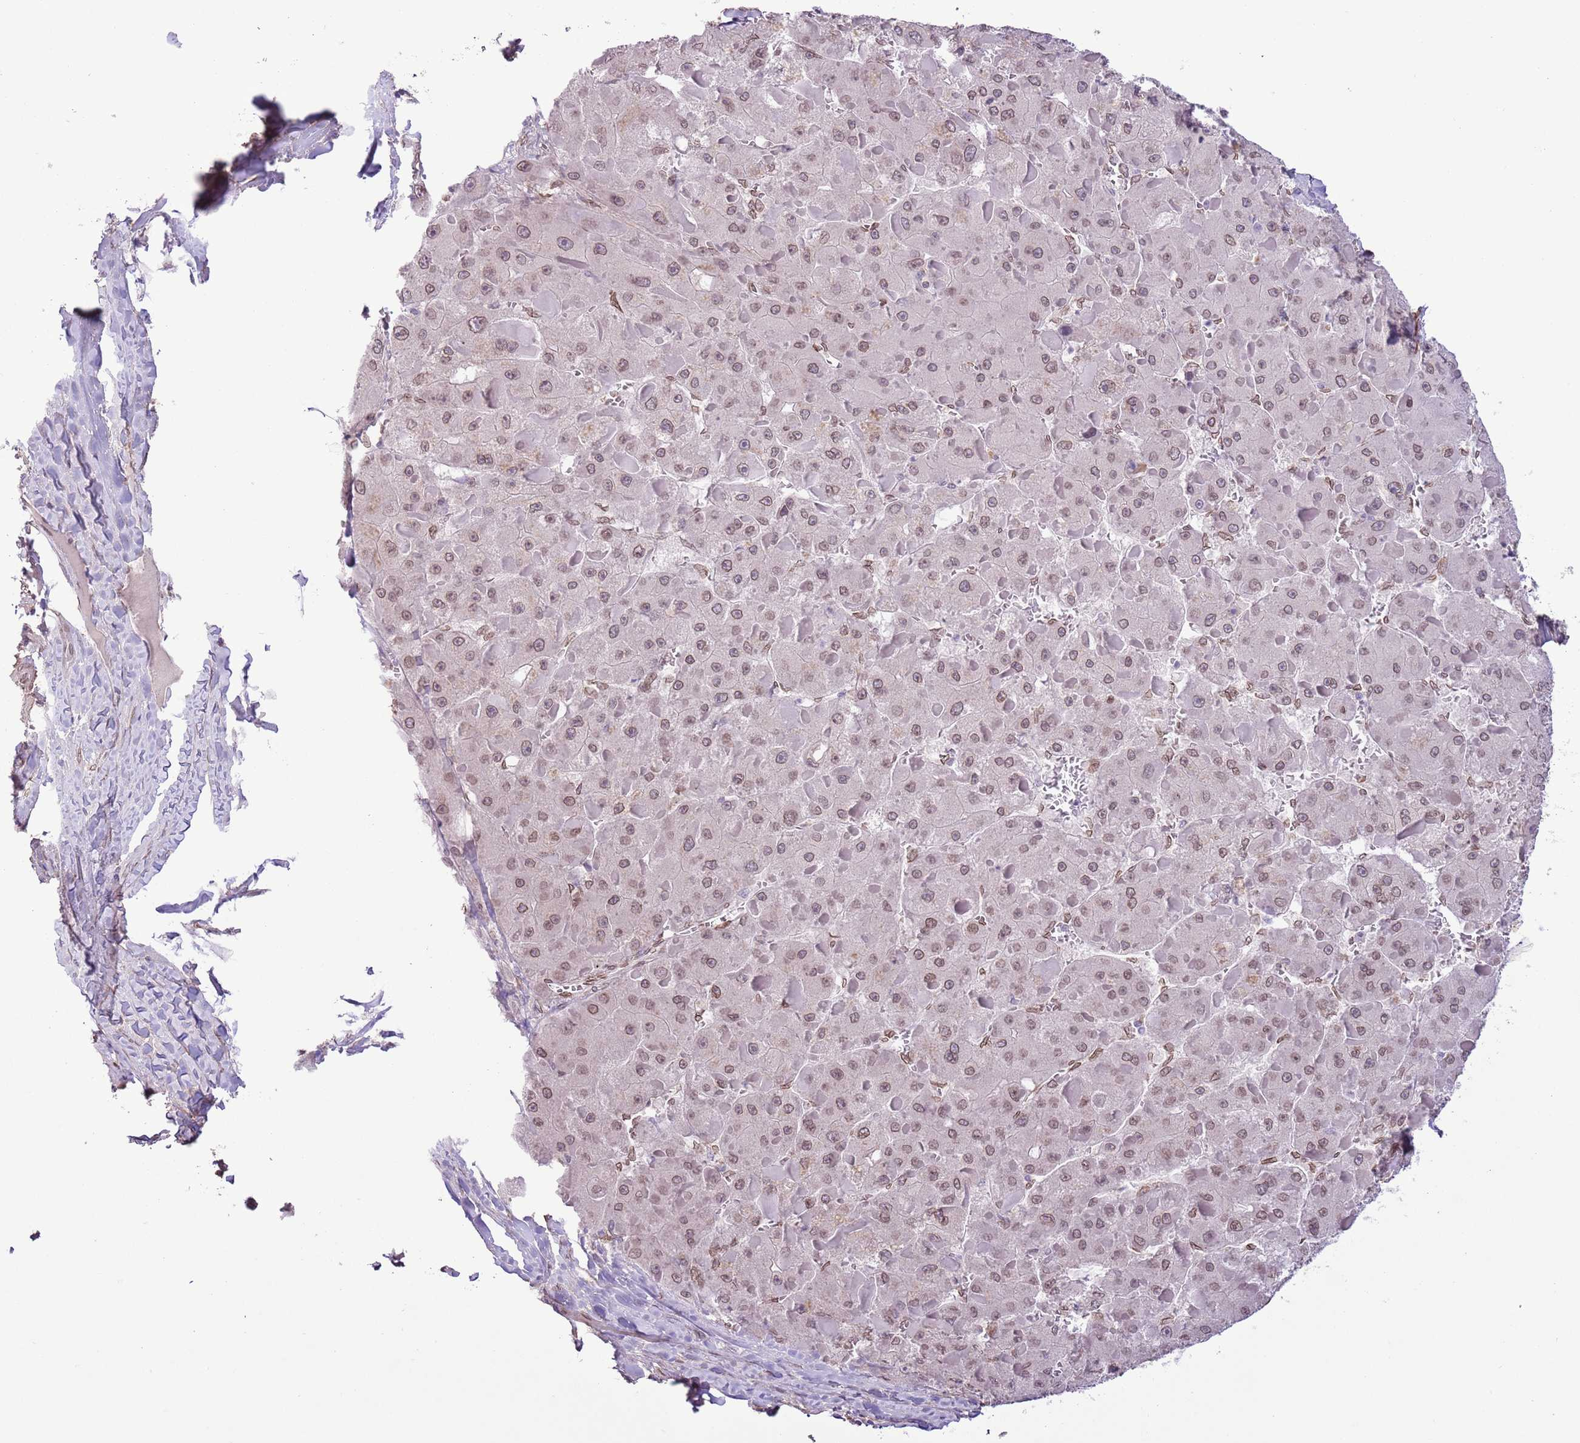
{"staining": {"intensity": "weak", "quantity": ">75%", "location": "cytoplasmic/membranous,nuclear"}, "tissue": "liver cancer", "cell_type": "Tumor cells", "image_type": "cancer", "snomed": [{"axis": "morphology", "description": "Carcinoma, Hepatocellular, NOS"}, {"axis": "topography", "description": "Liver"}], "caption": "DAB immunohistochemical staining of liver cancer (hepatocellular carcinoma) reveals weak cytoplasmic/membranous and nuclear protein staining in about >75% of tumor cells.", "gene": "ZGLP1", "patient": {"sex": "female", "age": 73}}